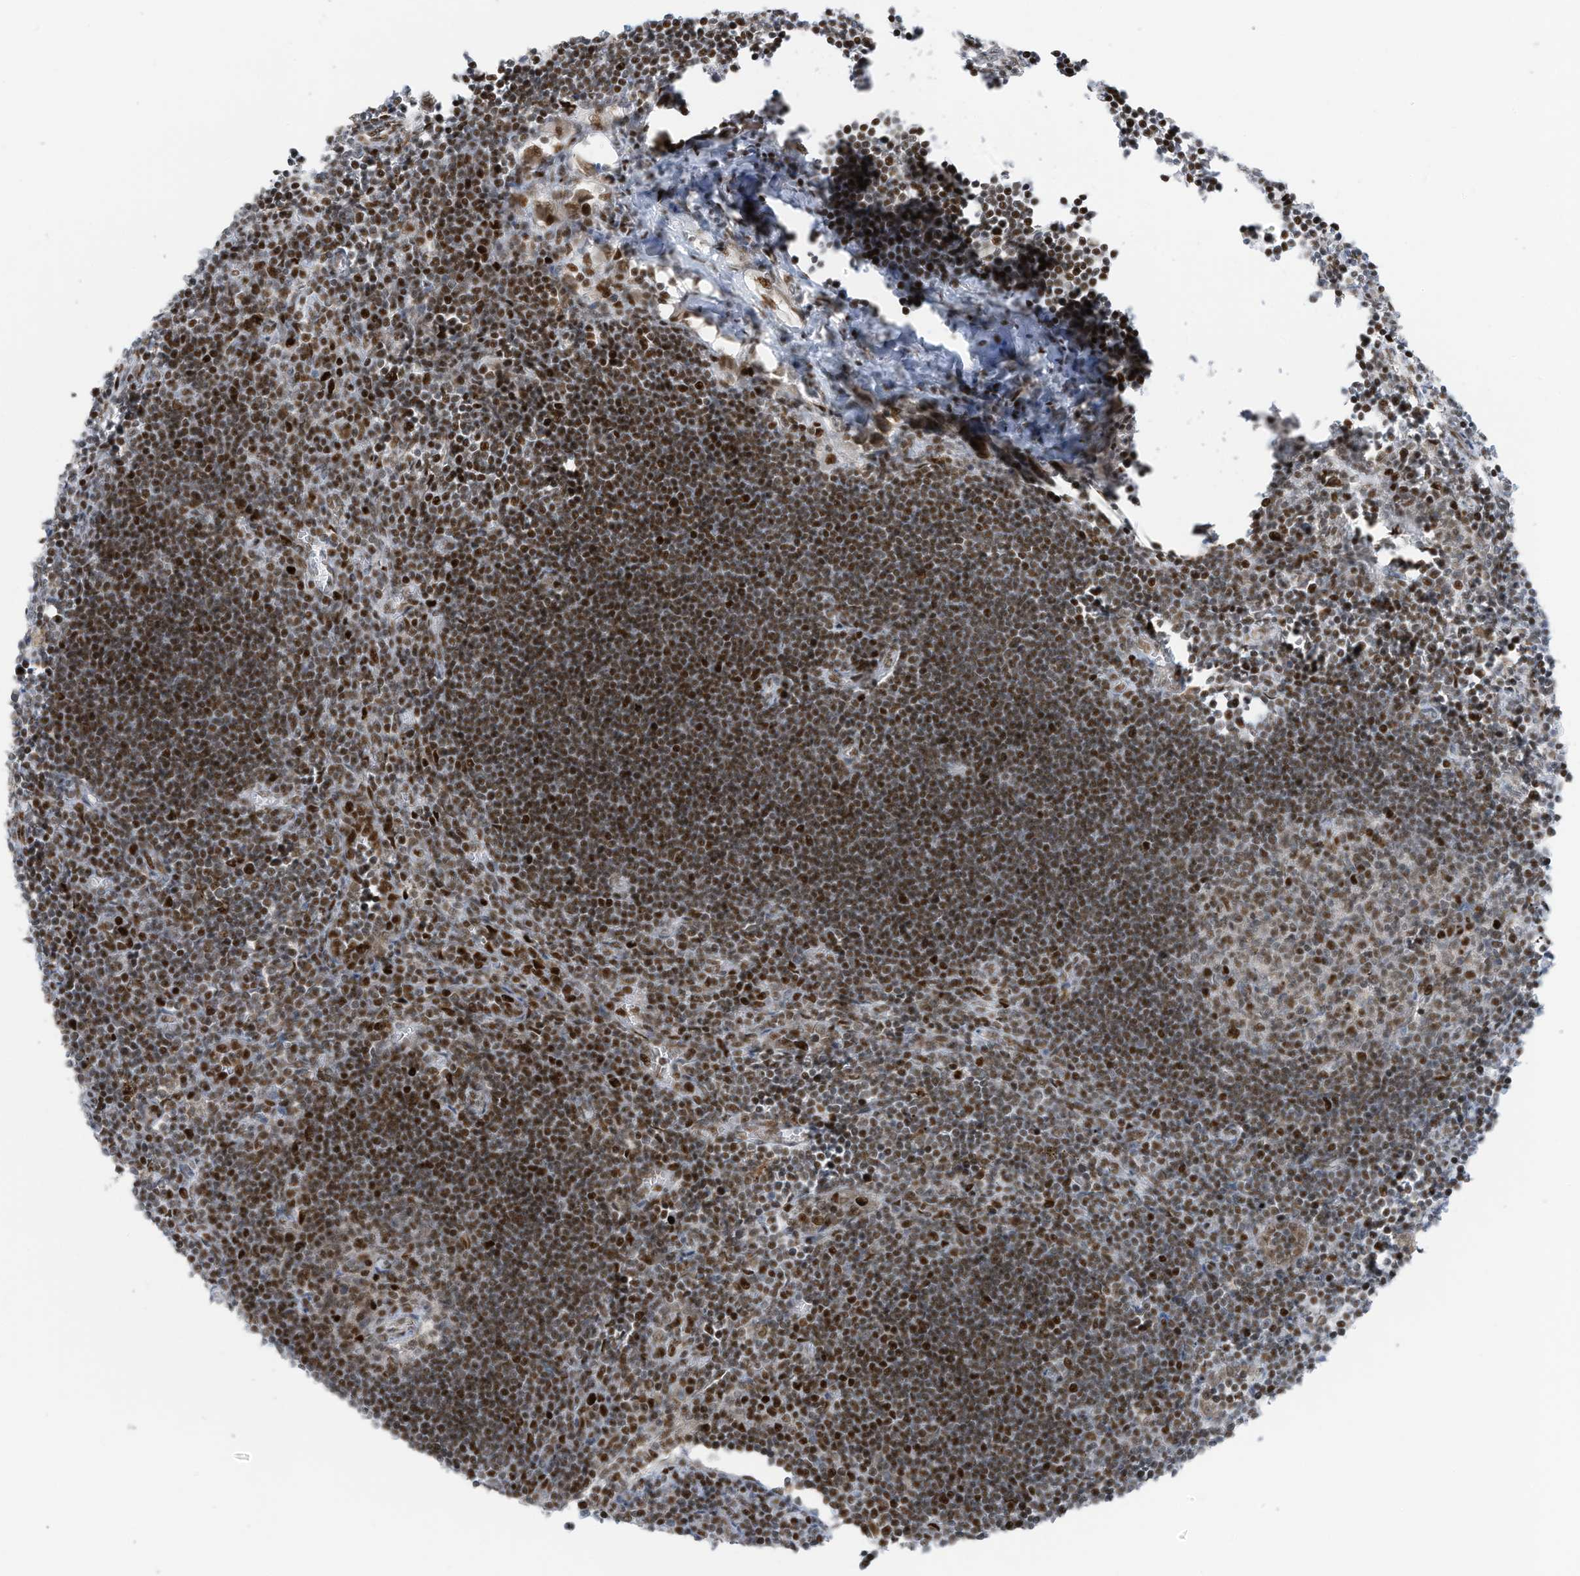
{"staining": {"intensity": "moderate", "quantity": "25%-75%", "location": "nuclear"}, "tissue": "lymph node", "cell_type": "Germinal center cells", "image_type": "normal", "snomed": [{"axis": "morphology", "description": "Normal tissue, NOS"}, {"axis": "morphology", "description": "Malignant melanoma, Metastatic site"}, {"axis": "topography", "description": "Lymph node"}], "caption": "A photomicrograph of lymph node stained for a protein displays moderate nuclear brown staining in germinal center cells.", "gene": "ZCWPW2", "patient": {"sex": "male", "age": 41}}